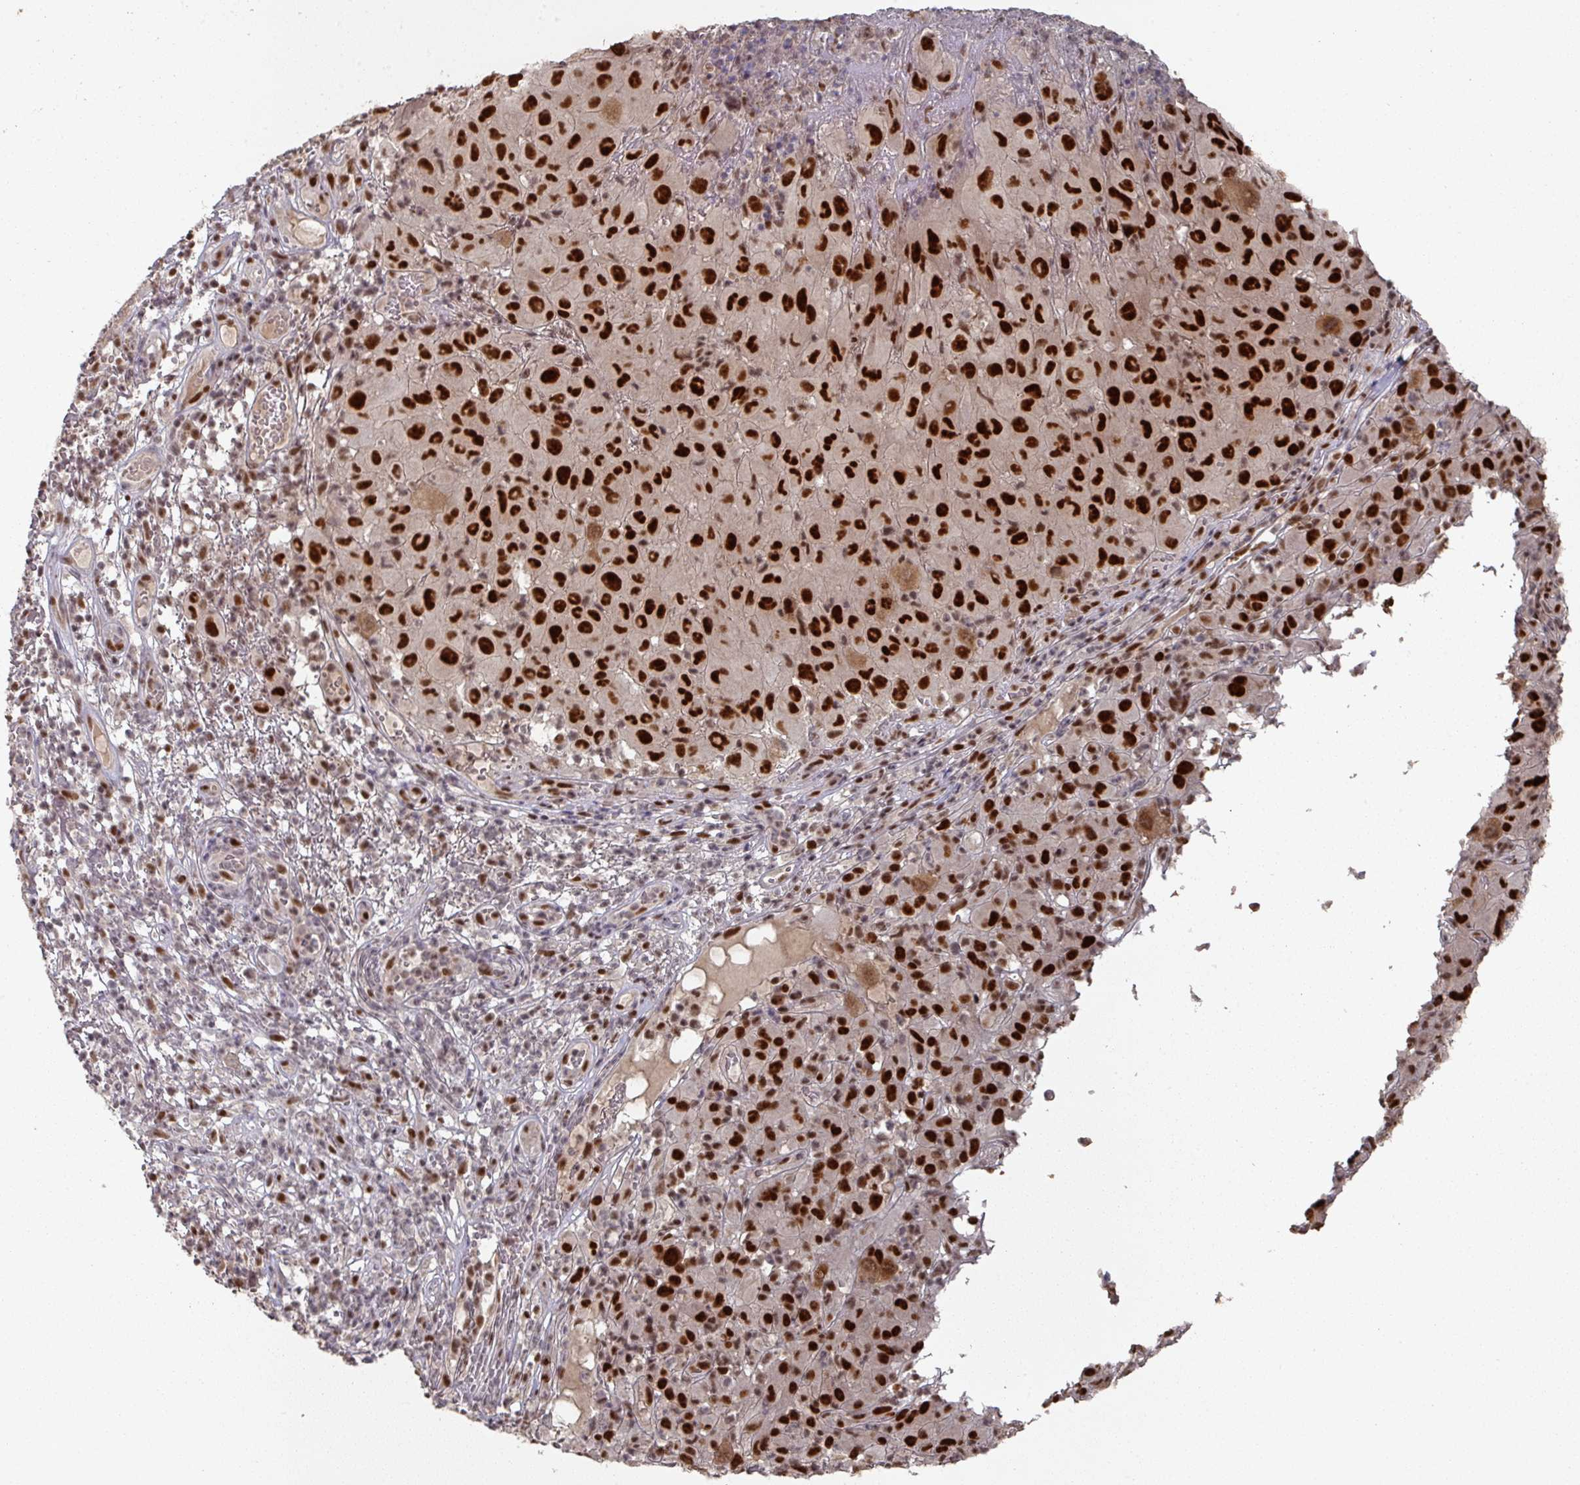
{"staining": {"intensity": "strong", "quantity": ">75%", "location": "nuclear"}, "tissue": "melanoma", "cell_type": "Tumor cells", "image_type": "cancer", "snomed": [{"axis": "morphology", "description": "Malignant melanoma, NOS"}, {"axis": "topography", "description": "Skin"}], "caption": "Protein positivity by immunohistochemistry (IHC) shows strong nuclear positivity in about >75% of tumor cells in malignant melanoma.", "gene": "MEPCE", "patient": {"sex": "male", "age": 73}}